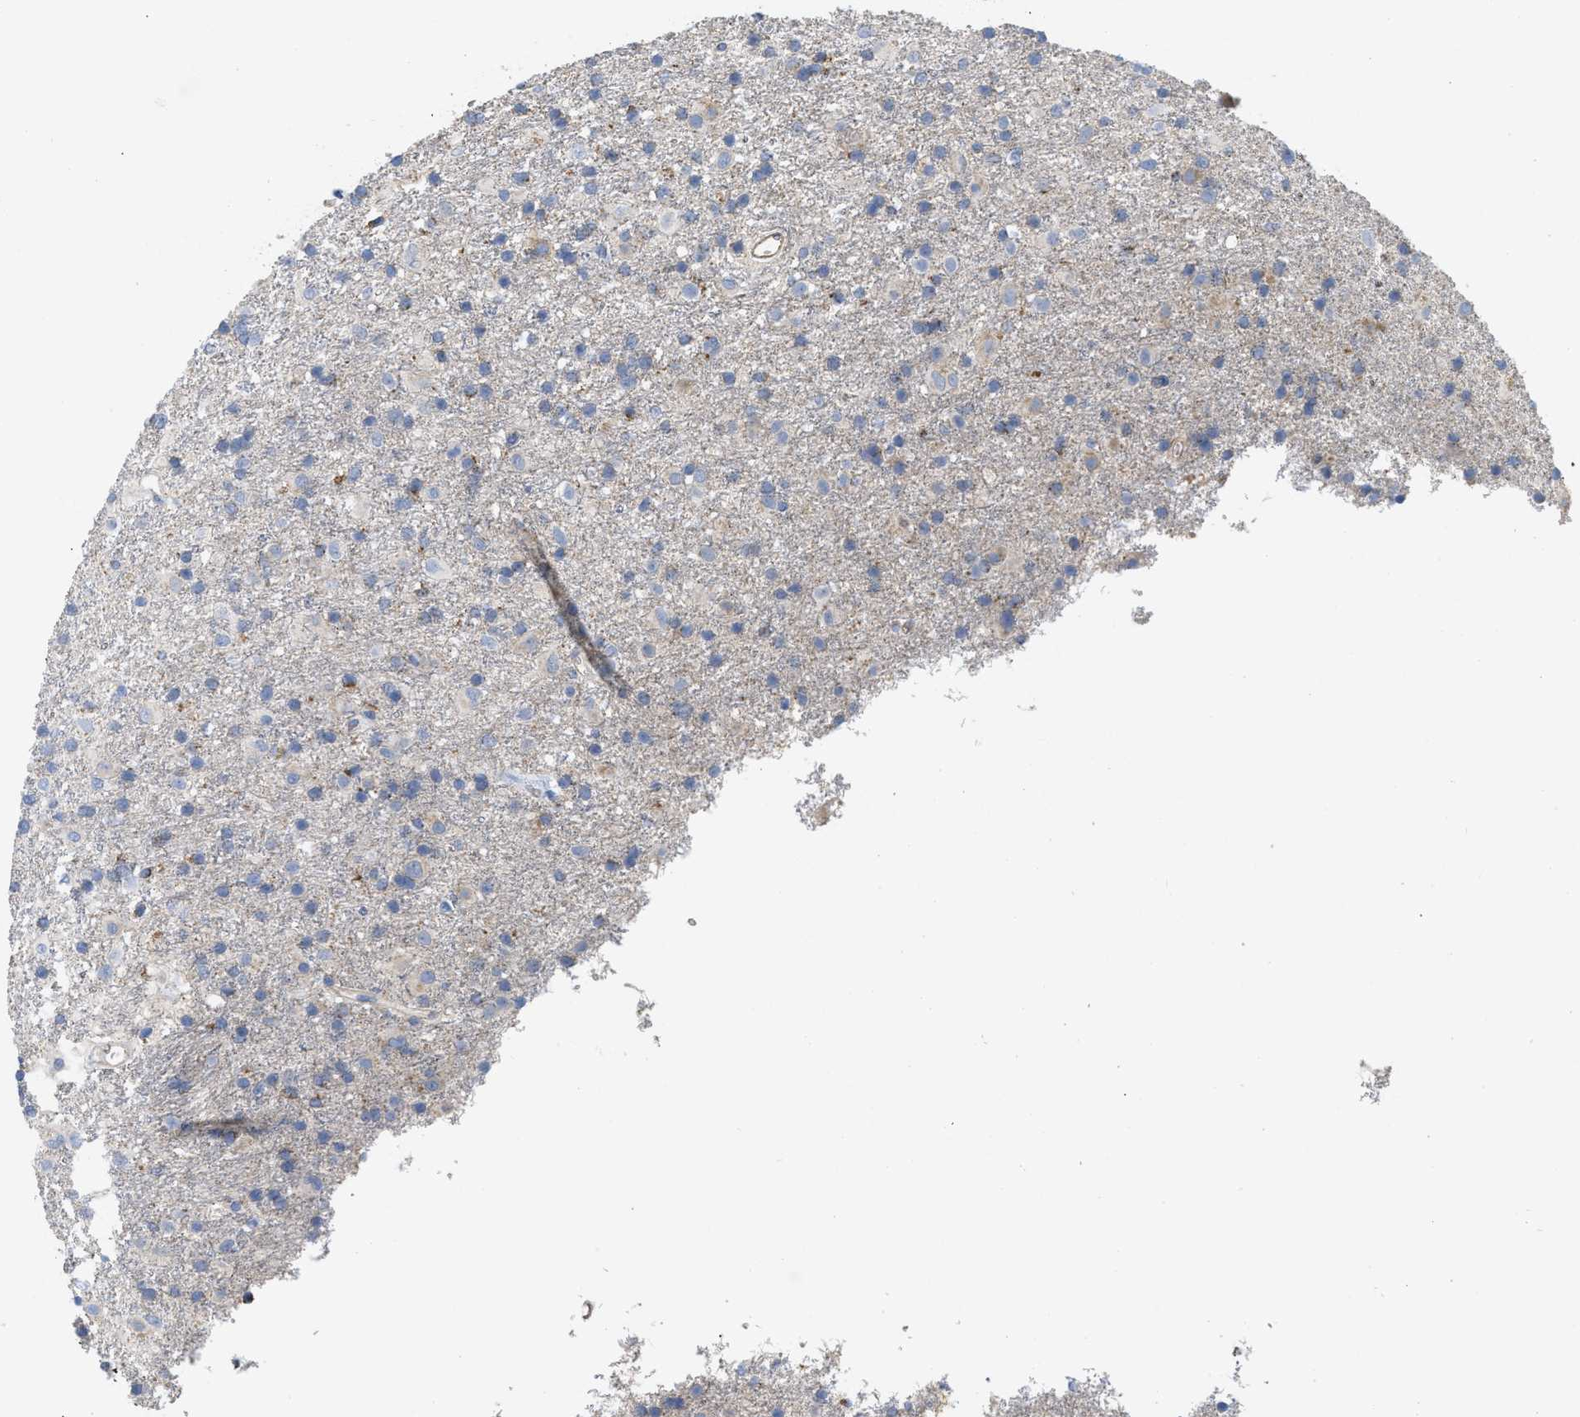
{"staining": {"intensity": "moderate", "quantity": "<25%", "location": "cytoplasmic/membranous"}, "tissue": "glioma", "cell_type": "Tumor cells", "image_type": "cancer", "snomed": [{"axis": "morphology", "description": "Glioma, malignant, Low grade"}, {"axis": "topography", "description": "Brain"}], "caption": "This is a micrograph of immunohistochemistry (IHC) staining of glioma, which shows moderate positivity in the cytoplasmic/membranous of tumor cells.", "gene": "GRB10", "patient": {"sex": "male", "age": 65}}